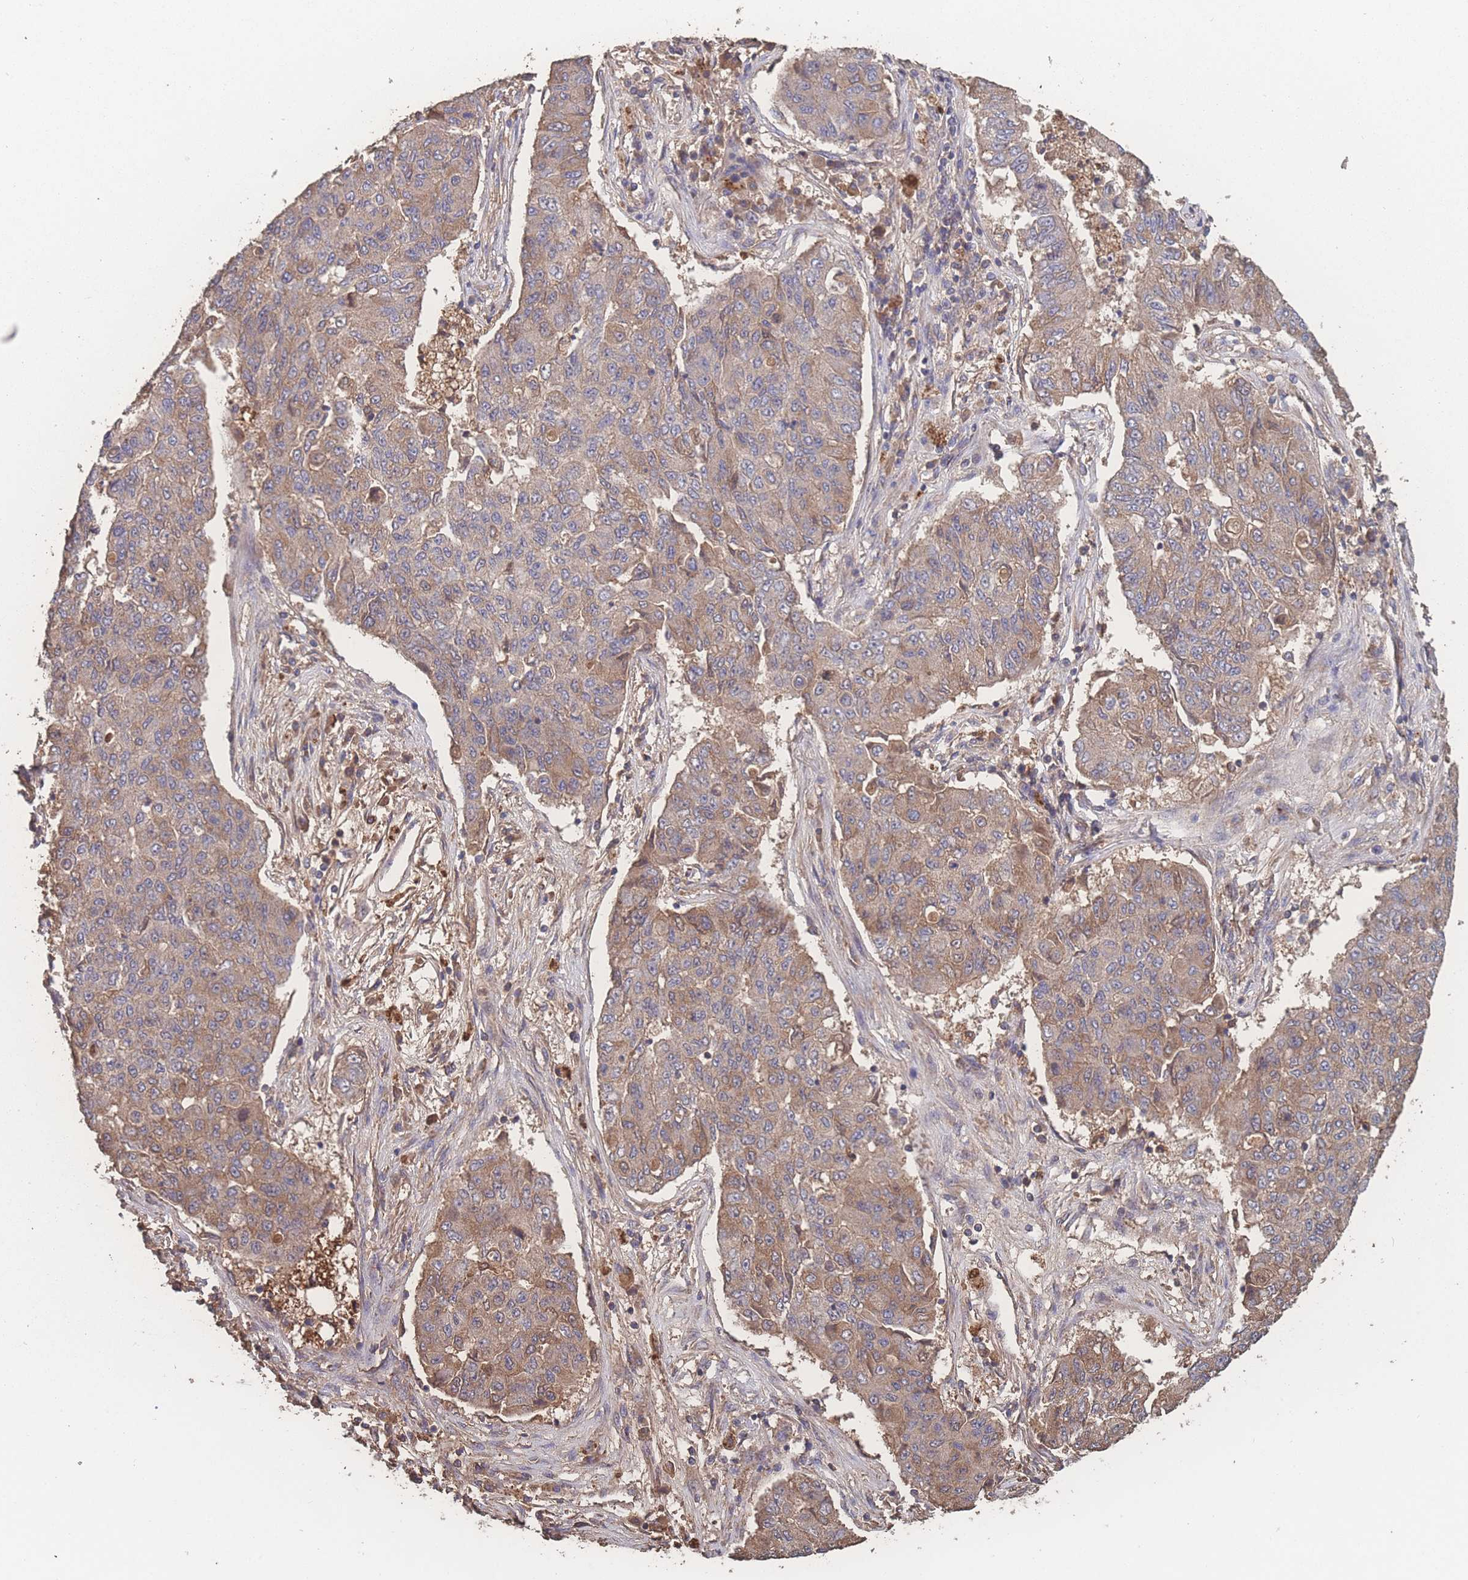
{"staining": {"intensity": "moderate", "quantity": "<25%", "location": "cytoplasmic/membranous"}, "tissue": "lung cancer", "cell_type": "Tumor cells", "image_type": "cancer", "snomed": [{"axis": "morphology", "description": "Squamous cell carcinoma, NOS"}, {"axis": "topography", "description": "Lung"}], "caption": "Protein expression analysis of human lung cancer reveals moderate cytoplasmic/membranous staining in about <25% of tumor cells.", "gene": "ATXN10", "patient": {"sex": "male", "age": 74}}